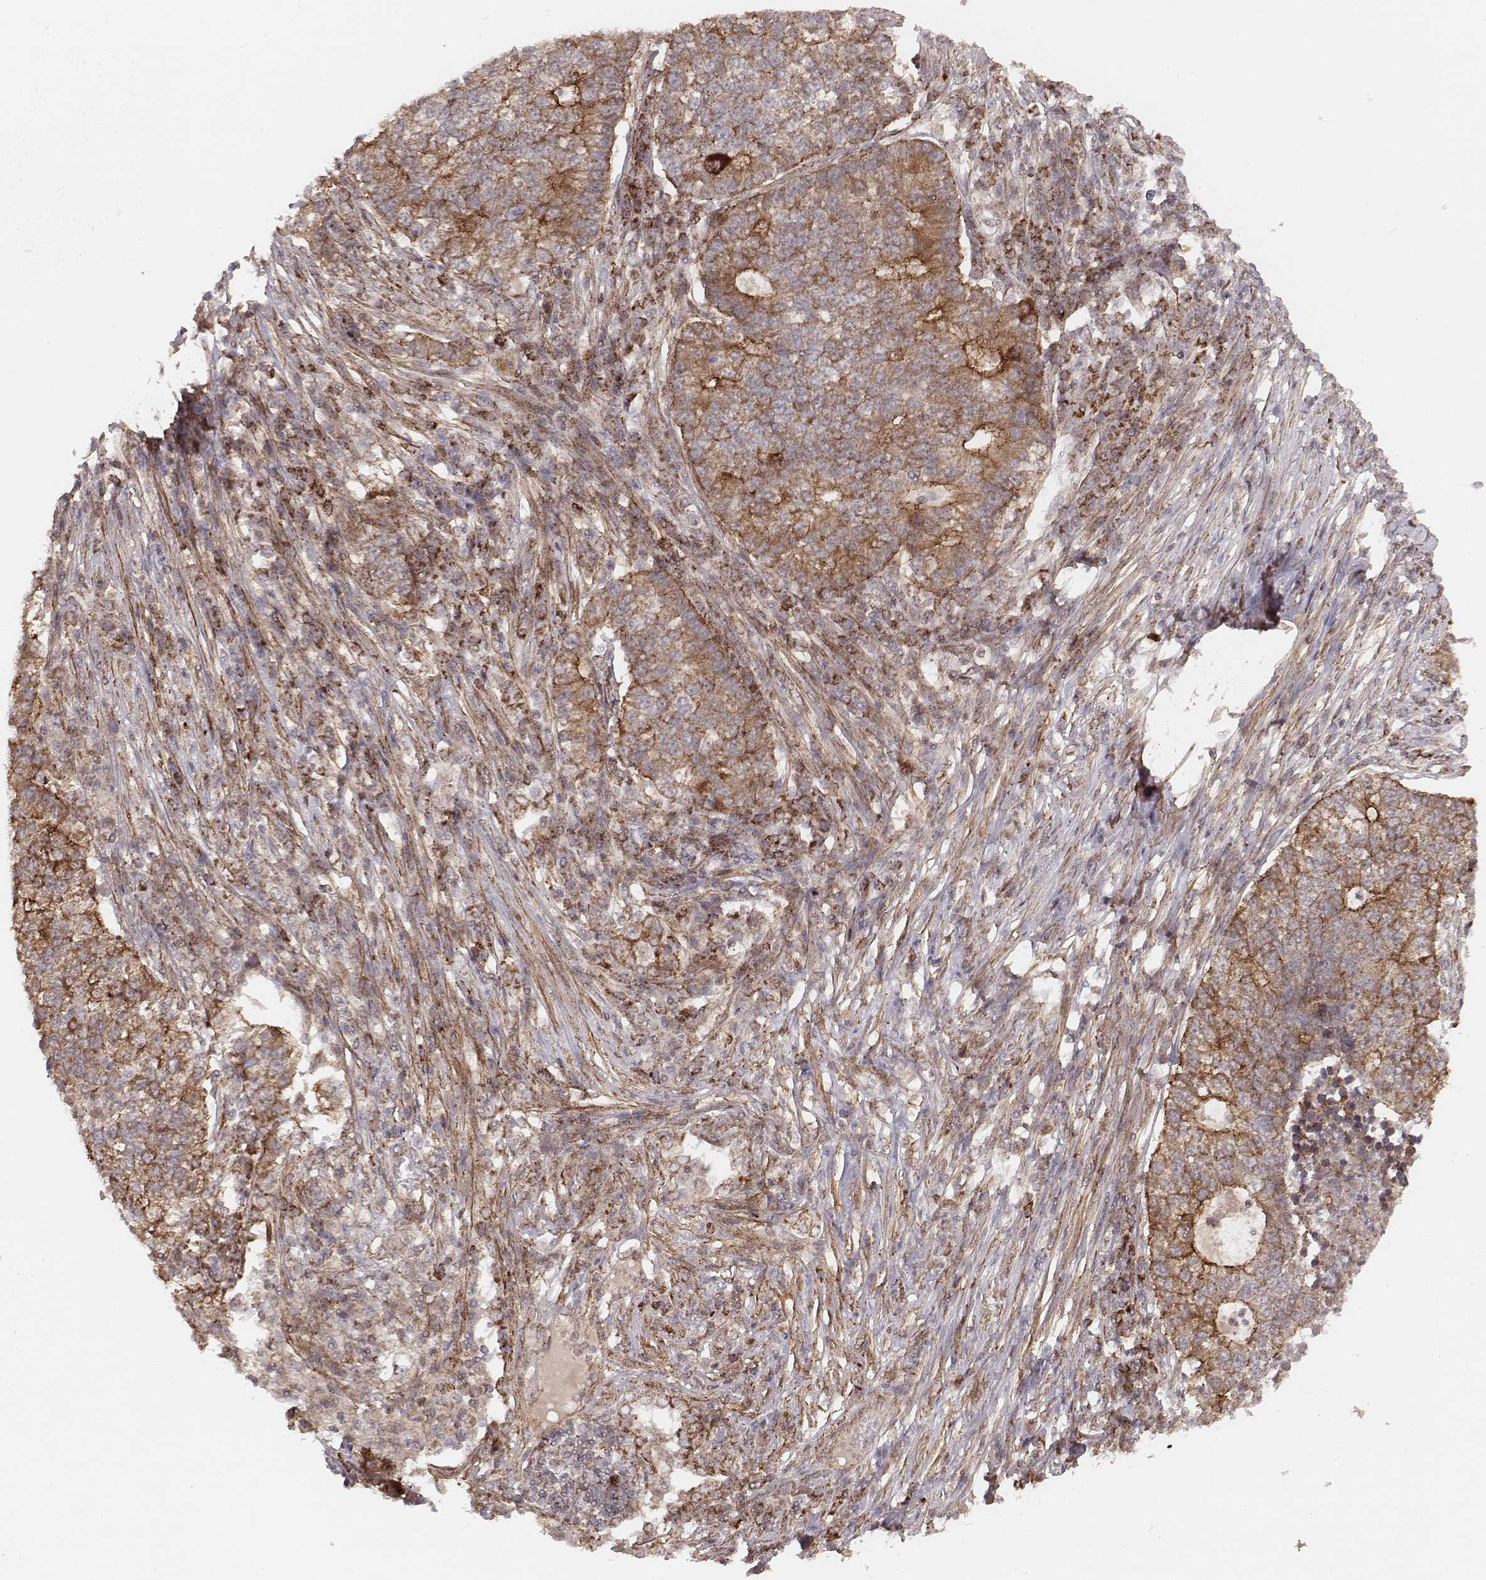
{"staining": {"intensity": "moderate", "quantity": ">75%", "location": "cytoplasmic/membranous"}, "tissue": "lung cancer", "cell_type": "Tumor cells", "image_type": "cancer", "snomed": [{"axis": "morphology", "description": "Adenocarcinoma, NOS"}, {"axis": "topography", "description": "Lung"}], "caption": "Immunohistochemistry staining of lung adenocarcinoma, which displays medium levels of moderate cytoplasmic/membranous positivity in approximately >75% of tumor cells indicating moderate cytoplasmic/membranous protein positivity. The staining was performed using DAB (brown) for protein detection and nuclei were counterstained in hematoxylin (blue).", "gene": "NDUFA7", "patient": {"sex": "male", "age": 57}}